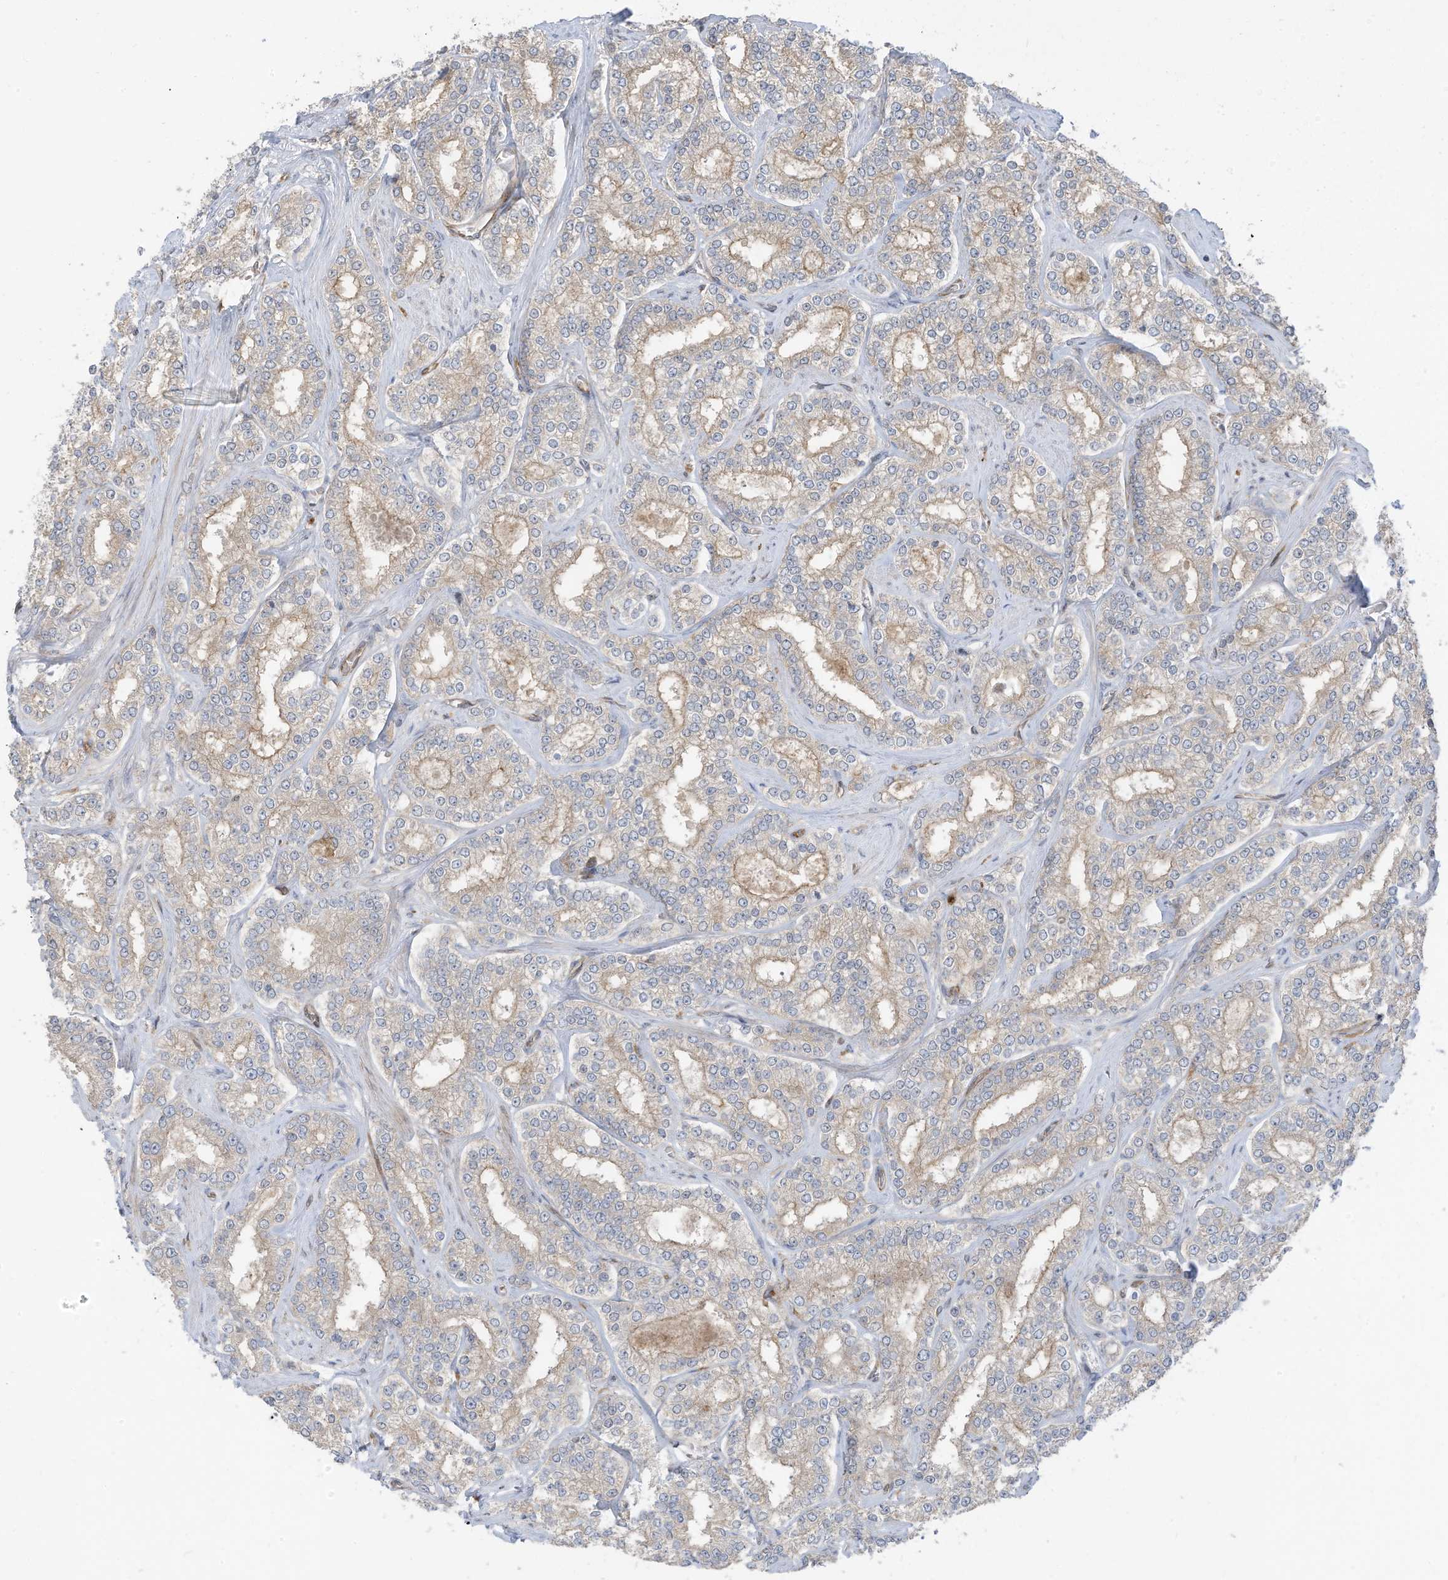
{"staining": {"intensity": "weak", "quantity": "<25%", "location": "cytoplasmic/membranous"}, "tissue": "prostate cancer", "cell_type": "Tumor cells", "image_type": "cancer", "snomed": [{"axis": "morphology", "description": "Normal tissue, NOS"}, {"axis": "morphology", "description": "Adenocarcinoma, High grade"}, {"axis": "topography", "description": "Prostate"}], "caption": "Immunohistochemical staining of human prostate cancer exhibits no significant positivity in tumor cells.", "gene": "DZIP3", "patient": {"sex": "male", "age": 83}}